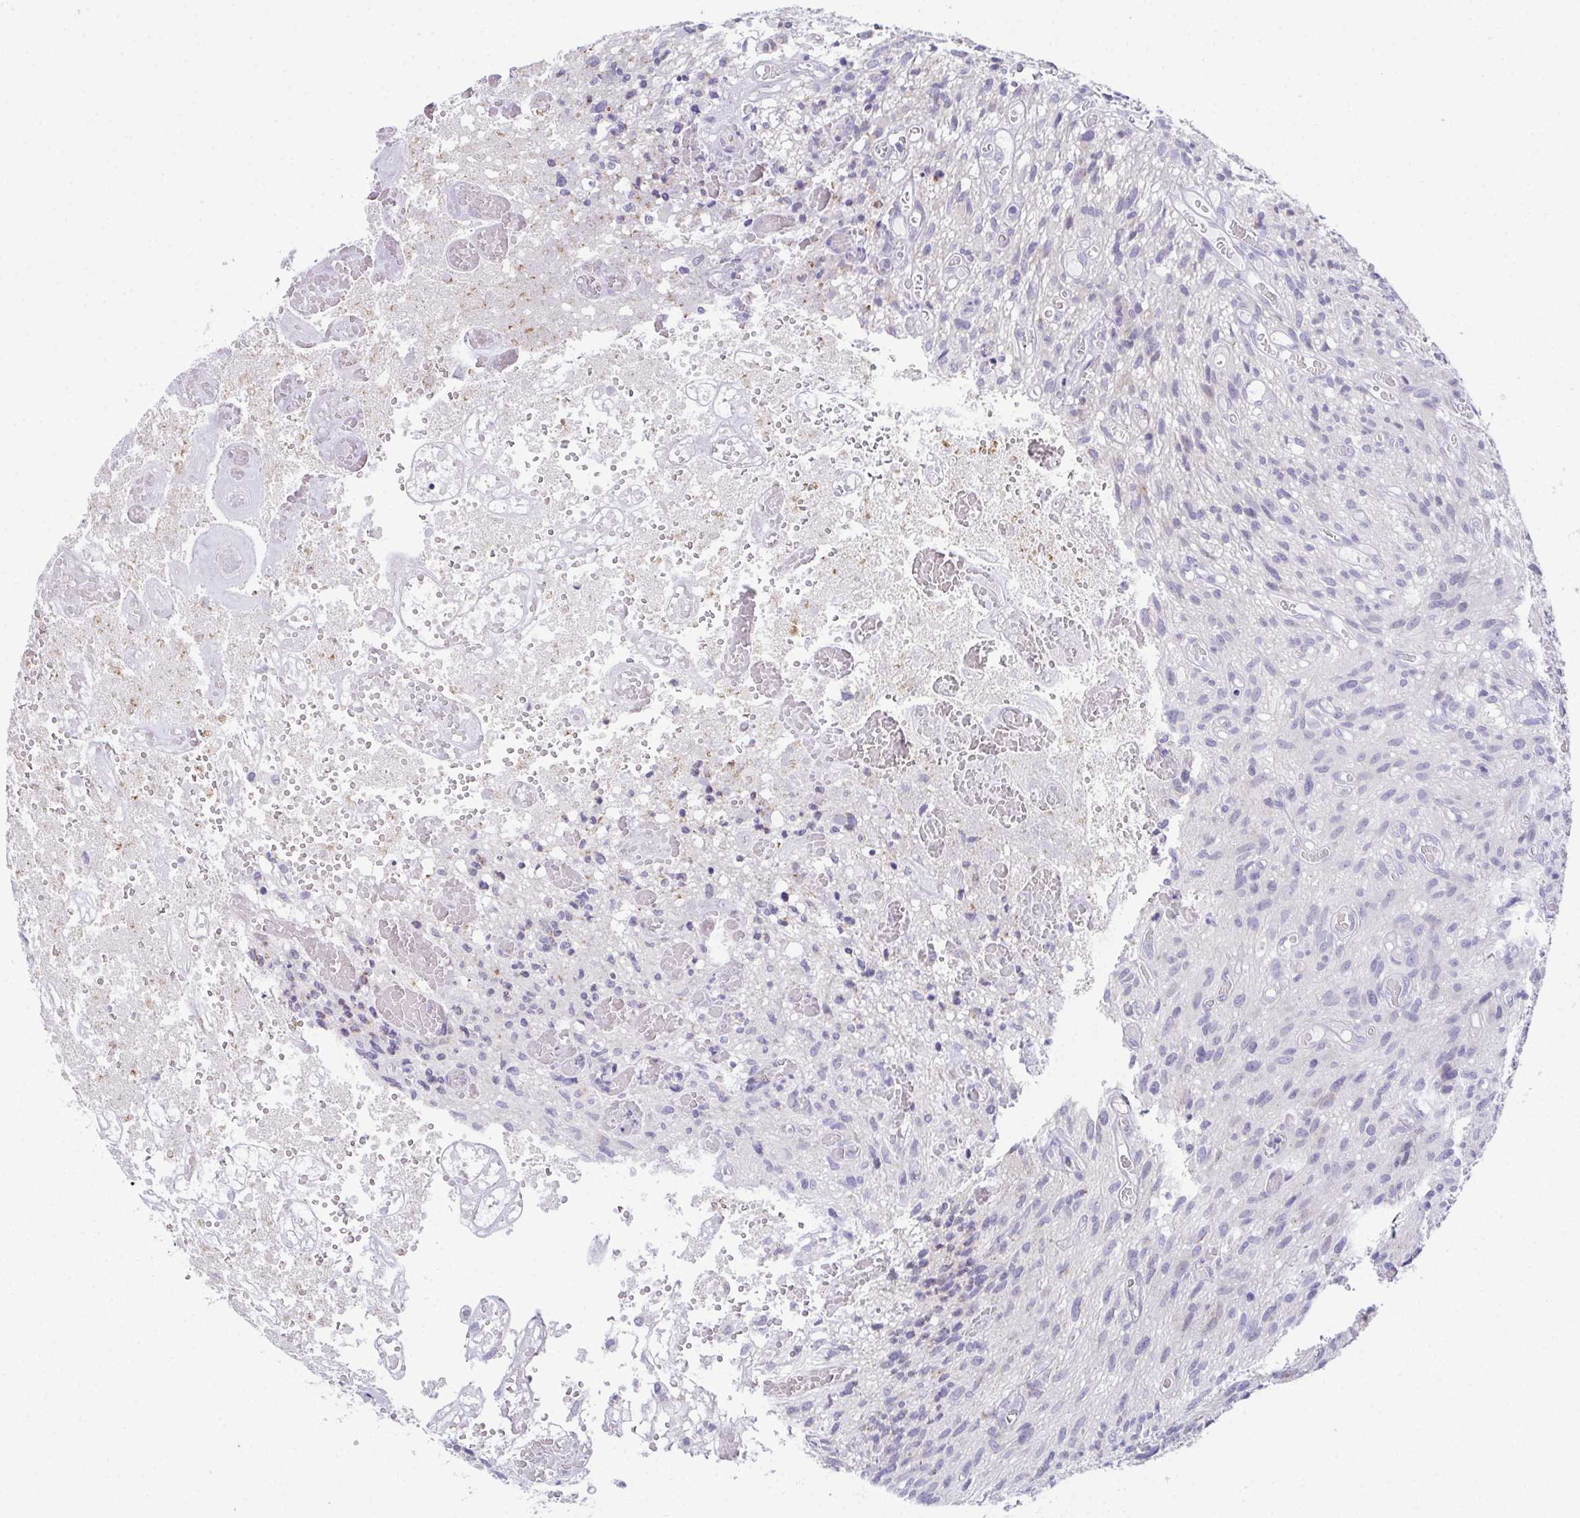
{"staining": {"intensity": "negative", "quantity": "none", "location": "none"}, "tissue": "glioma", "cell_type": "Tumor cells", "image_type": "cancer", "snomed": [{"axis": "morphology", "description": "Glioma, malignant, High grade"}, {"axis": "topography", "description": "Brain"}], "caption": "IHC of high-grade glioma (malignant) demonstrates no expression in tumor cells.", "gene": "TEX19", "patient": {"sex": "male", "age": 75}}